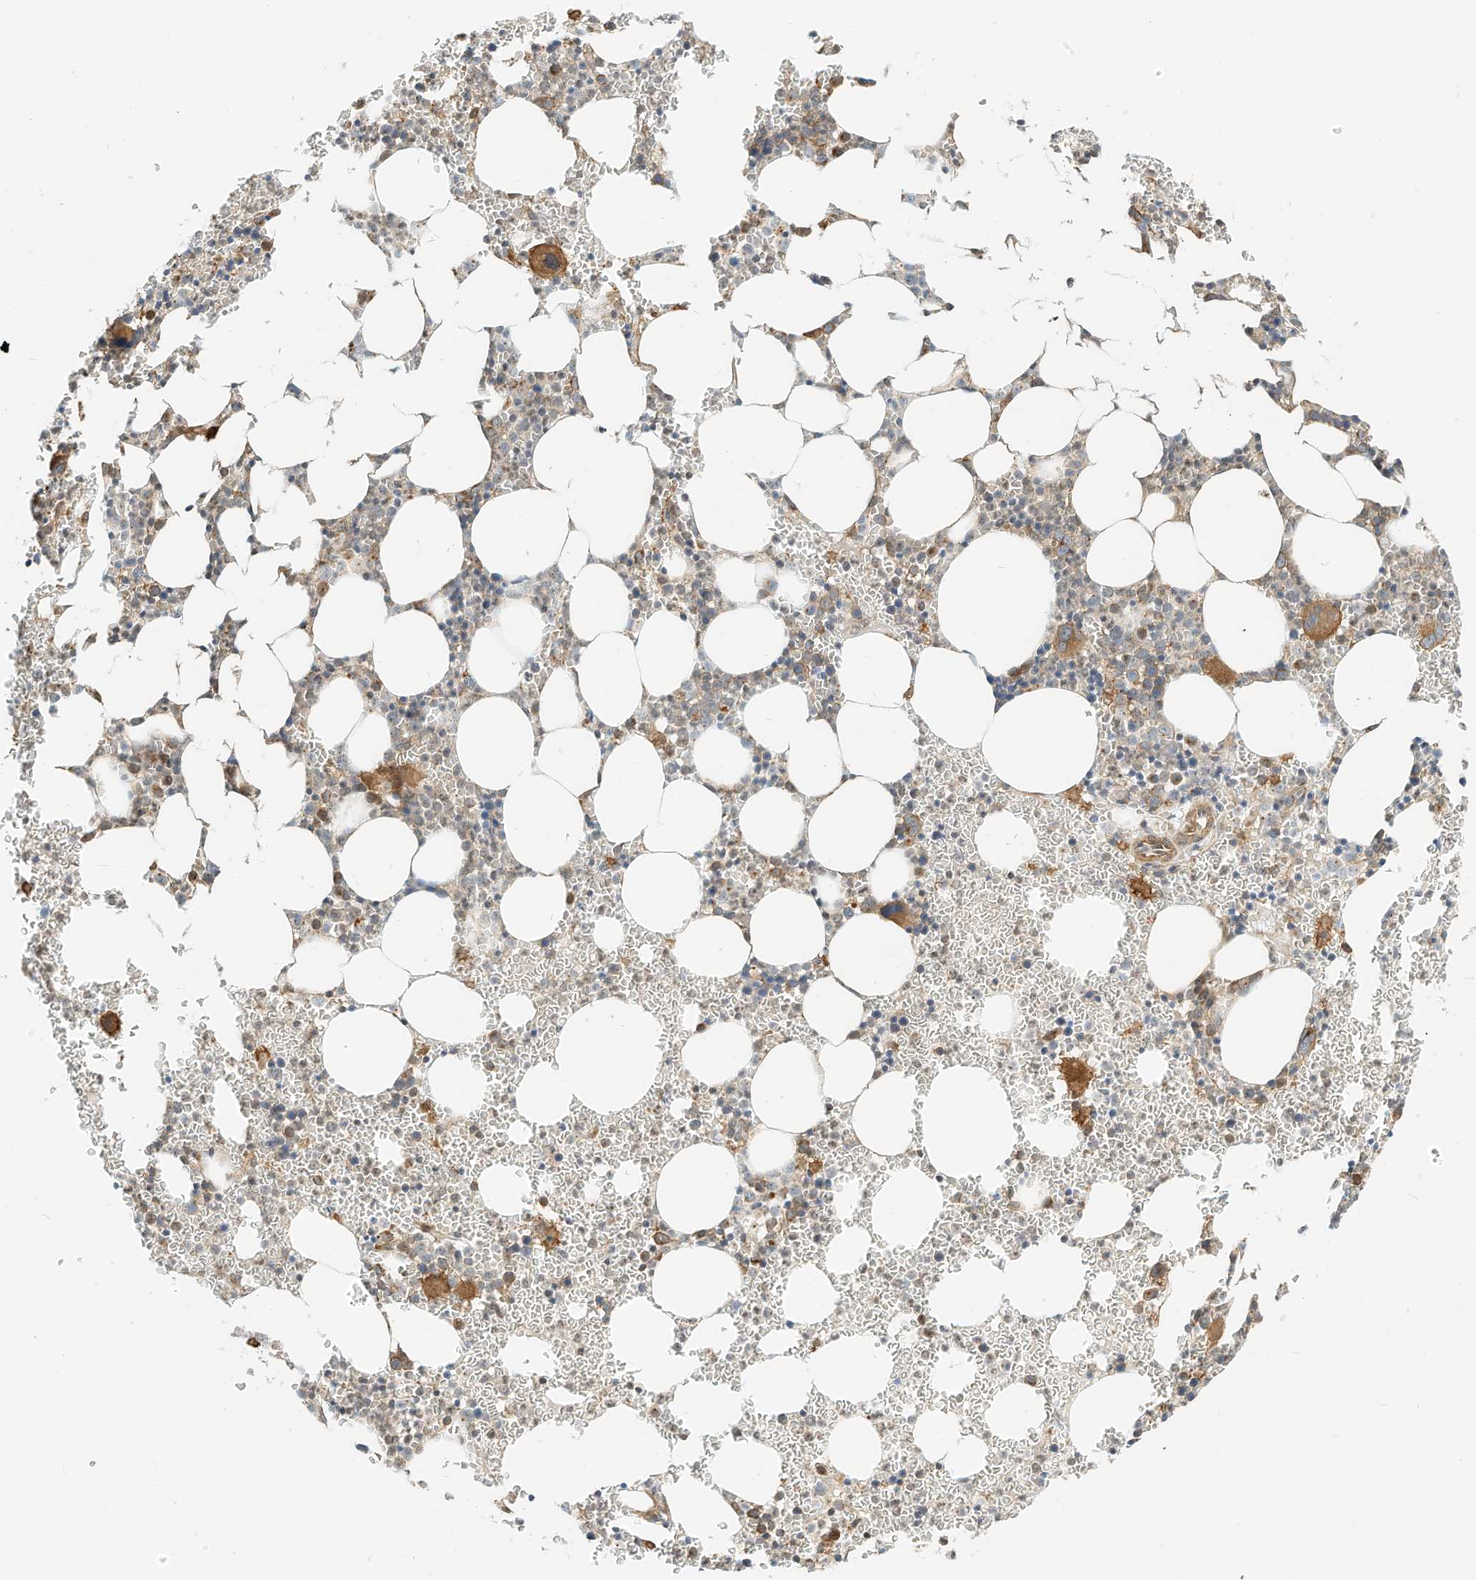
{"staining": {"intensity": "moderate", "quantity": "<25%", "location": "cytoplasmic/membranous"}, "tissue": "bone marrow", "cell_type": "Hematopoietic cells", "image_type": "normal", "snomed": [{"axis": "morphology", "description": "Normal tissue, NOS"}, {"axis": "topography", "description": "Bone marrow"}], "caption": "Moderate cytoplasmic/membranous protein positivity is appreciated in about <25% of hematopoietic cells in bone marrow. (Brightfield microscopy of DAB IHC at high magnification).", "gene": "OFD1", "patient": {"sex": "female", "age": 78}}